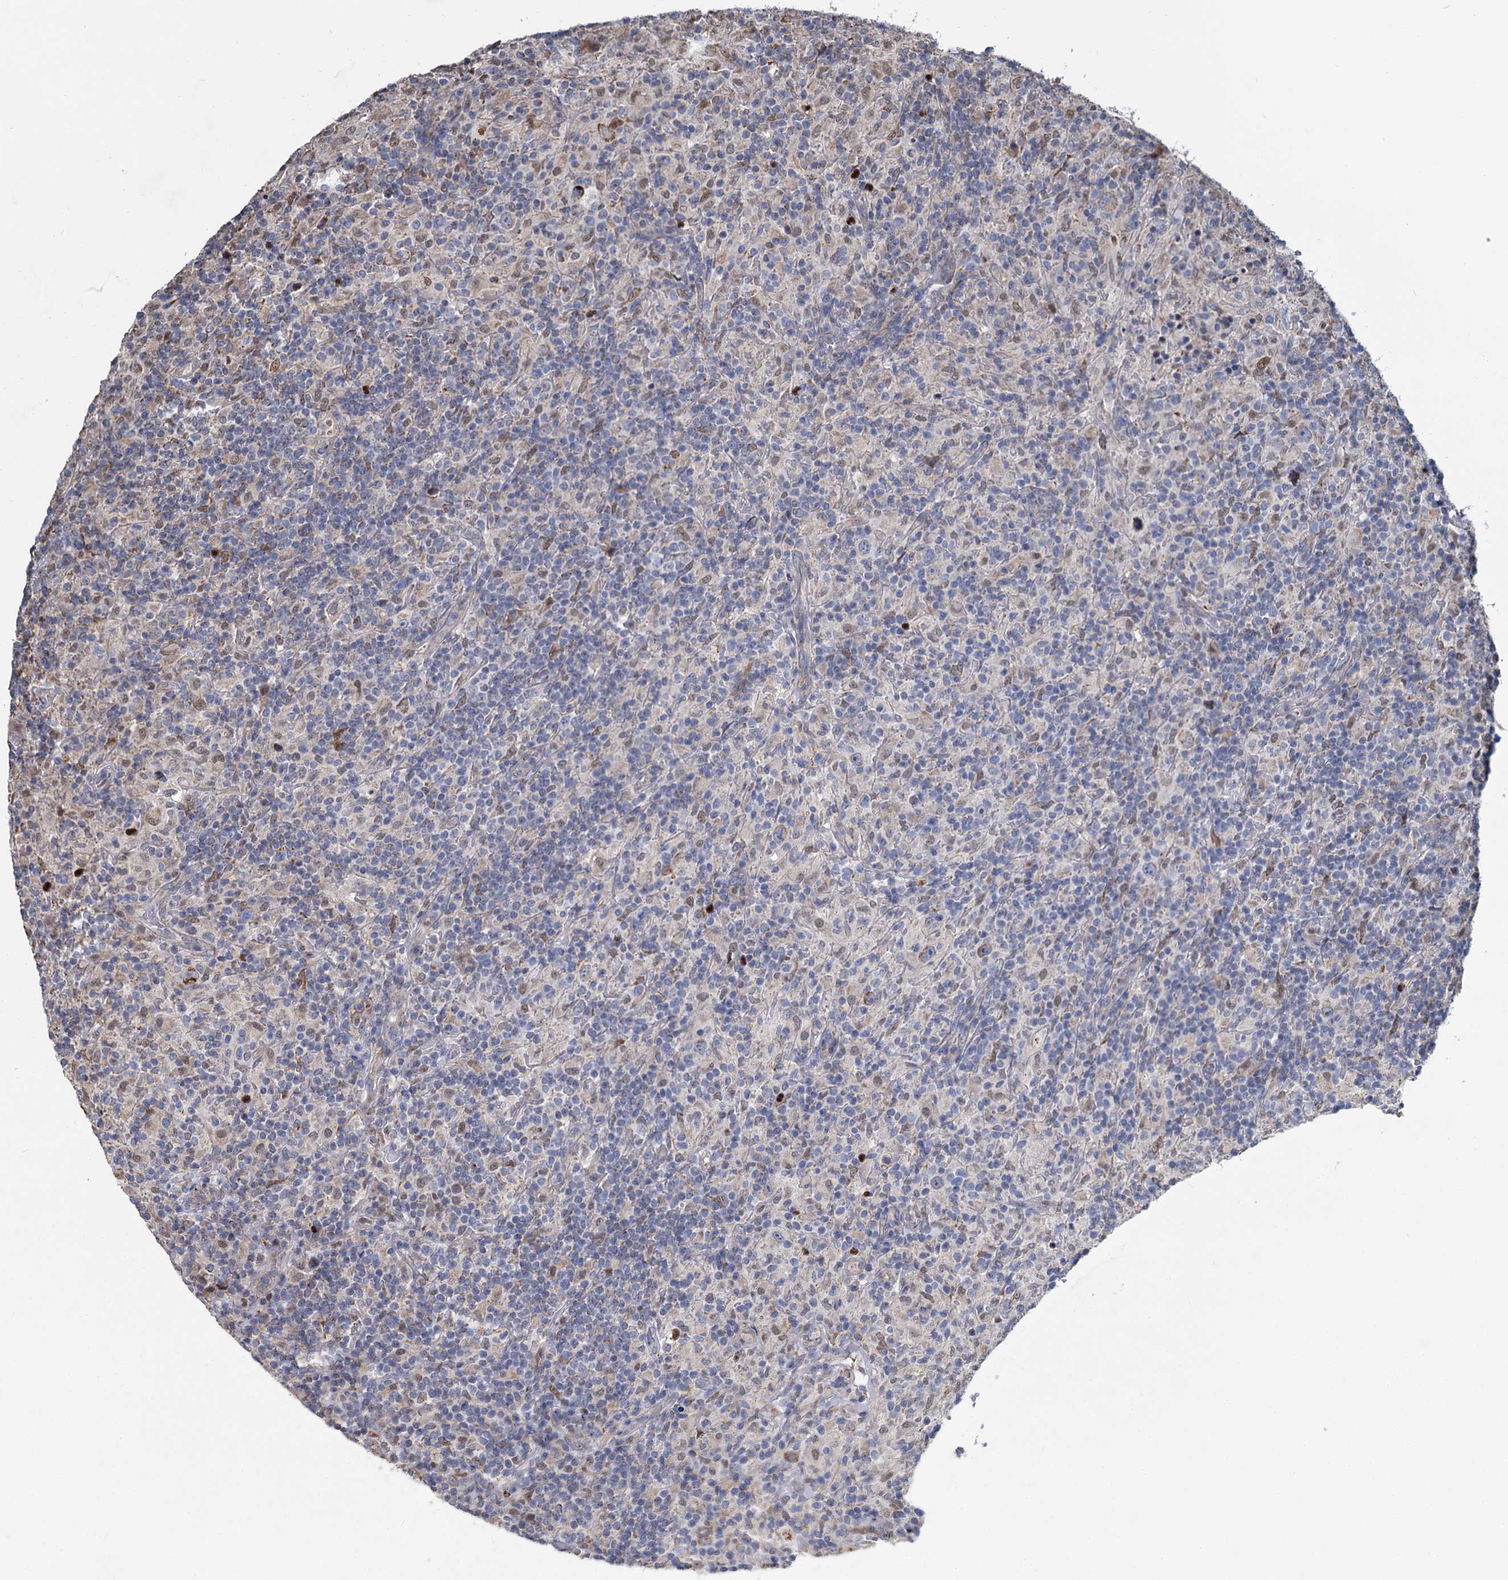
{"staining": {"intensity": "weak", "quantity": "<25%", "location": "cytoplasmic/membranous"}, "tissue": "lymphoma", "cell_type": "Tumor cells", "image_type": "cancer", "snomed": [{"axis": "morphology", "description": "Hodgkin's disease, NOS"}, {"axis": "topography", "description": "Lymph node"}], "caption": "A histopathology image of Hodgkin's disease stained for a protein demonstrates no brown staining in tumor cells. Nuclei are stained in blue.", "gene": "ALKBH7", "patient": {"sex": "male", "age": 70}}